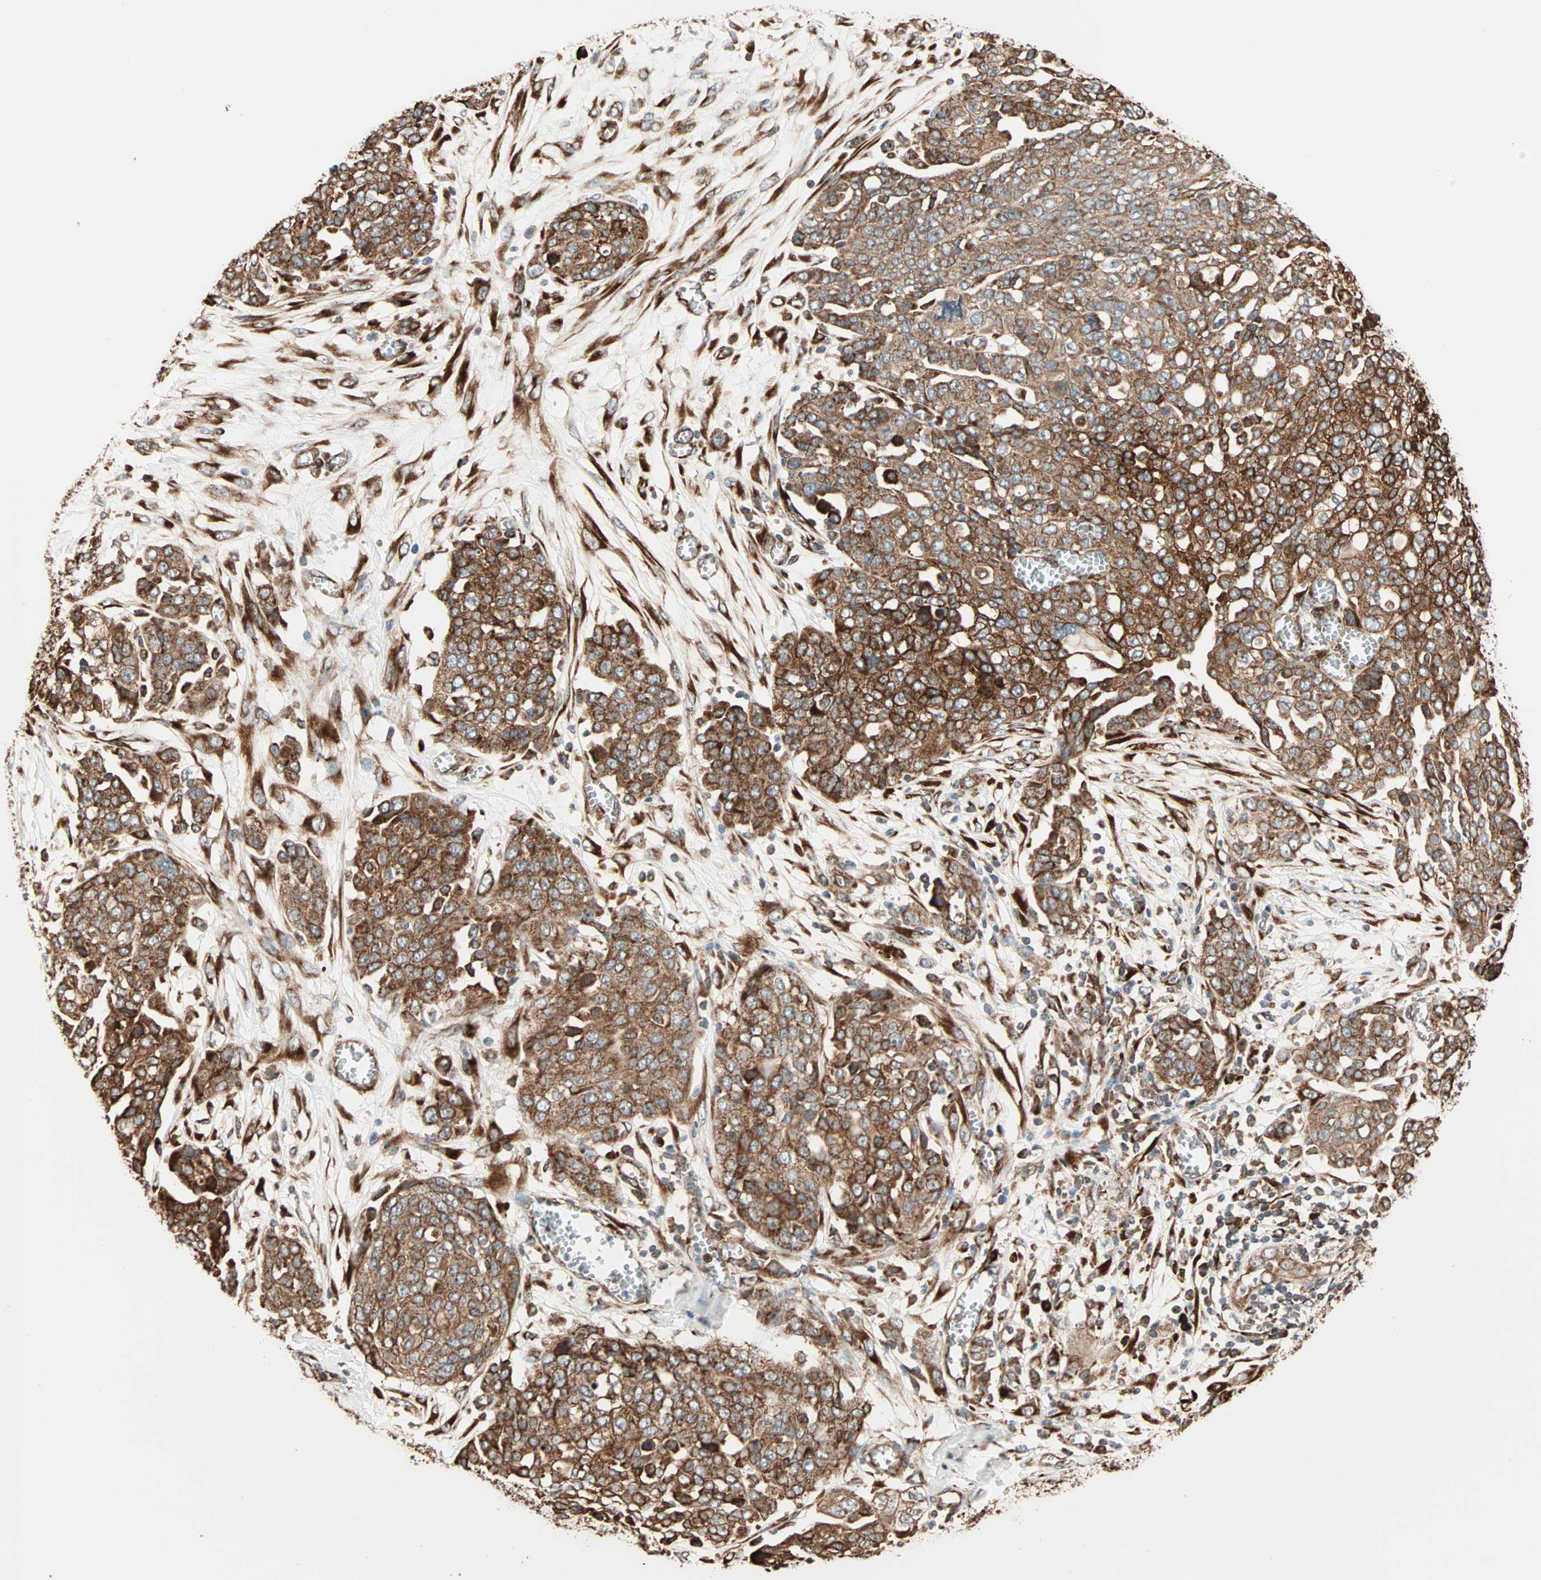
{"staining": {"intensity": "strong", "quantity": ">75%", "location": "cytoplasmic/membranous"}, "tissue": "ovarian cancer", "cell_type": "Tumor cells", "image_type": "cancer", "snomed": [{"axis": "morphology", "description": "Cystadenocarcinoma, serous, NOS"}, {"axis": "topography", "description": "Soft tissue"}, {"axis": "topography", "description": "Ovary"}], "caption": "Immunohistochemistry photomicrograph of ovarian cancer (serous cystadenocarcinoma) stained for a protein (brown), which demonstrates high levels of strong cytoplasmic/membranous staining in about >75% of tumor cells.", "gene": "P4HA1", "patient": {"sex": "female", "age": 57}}